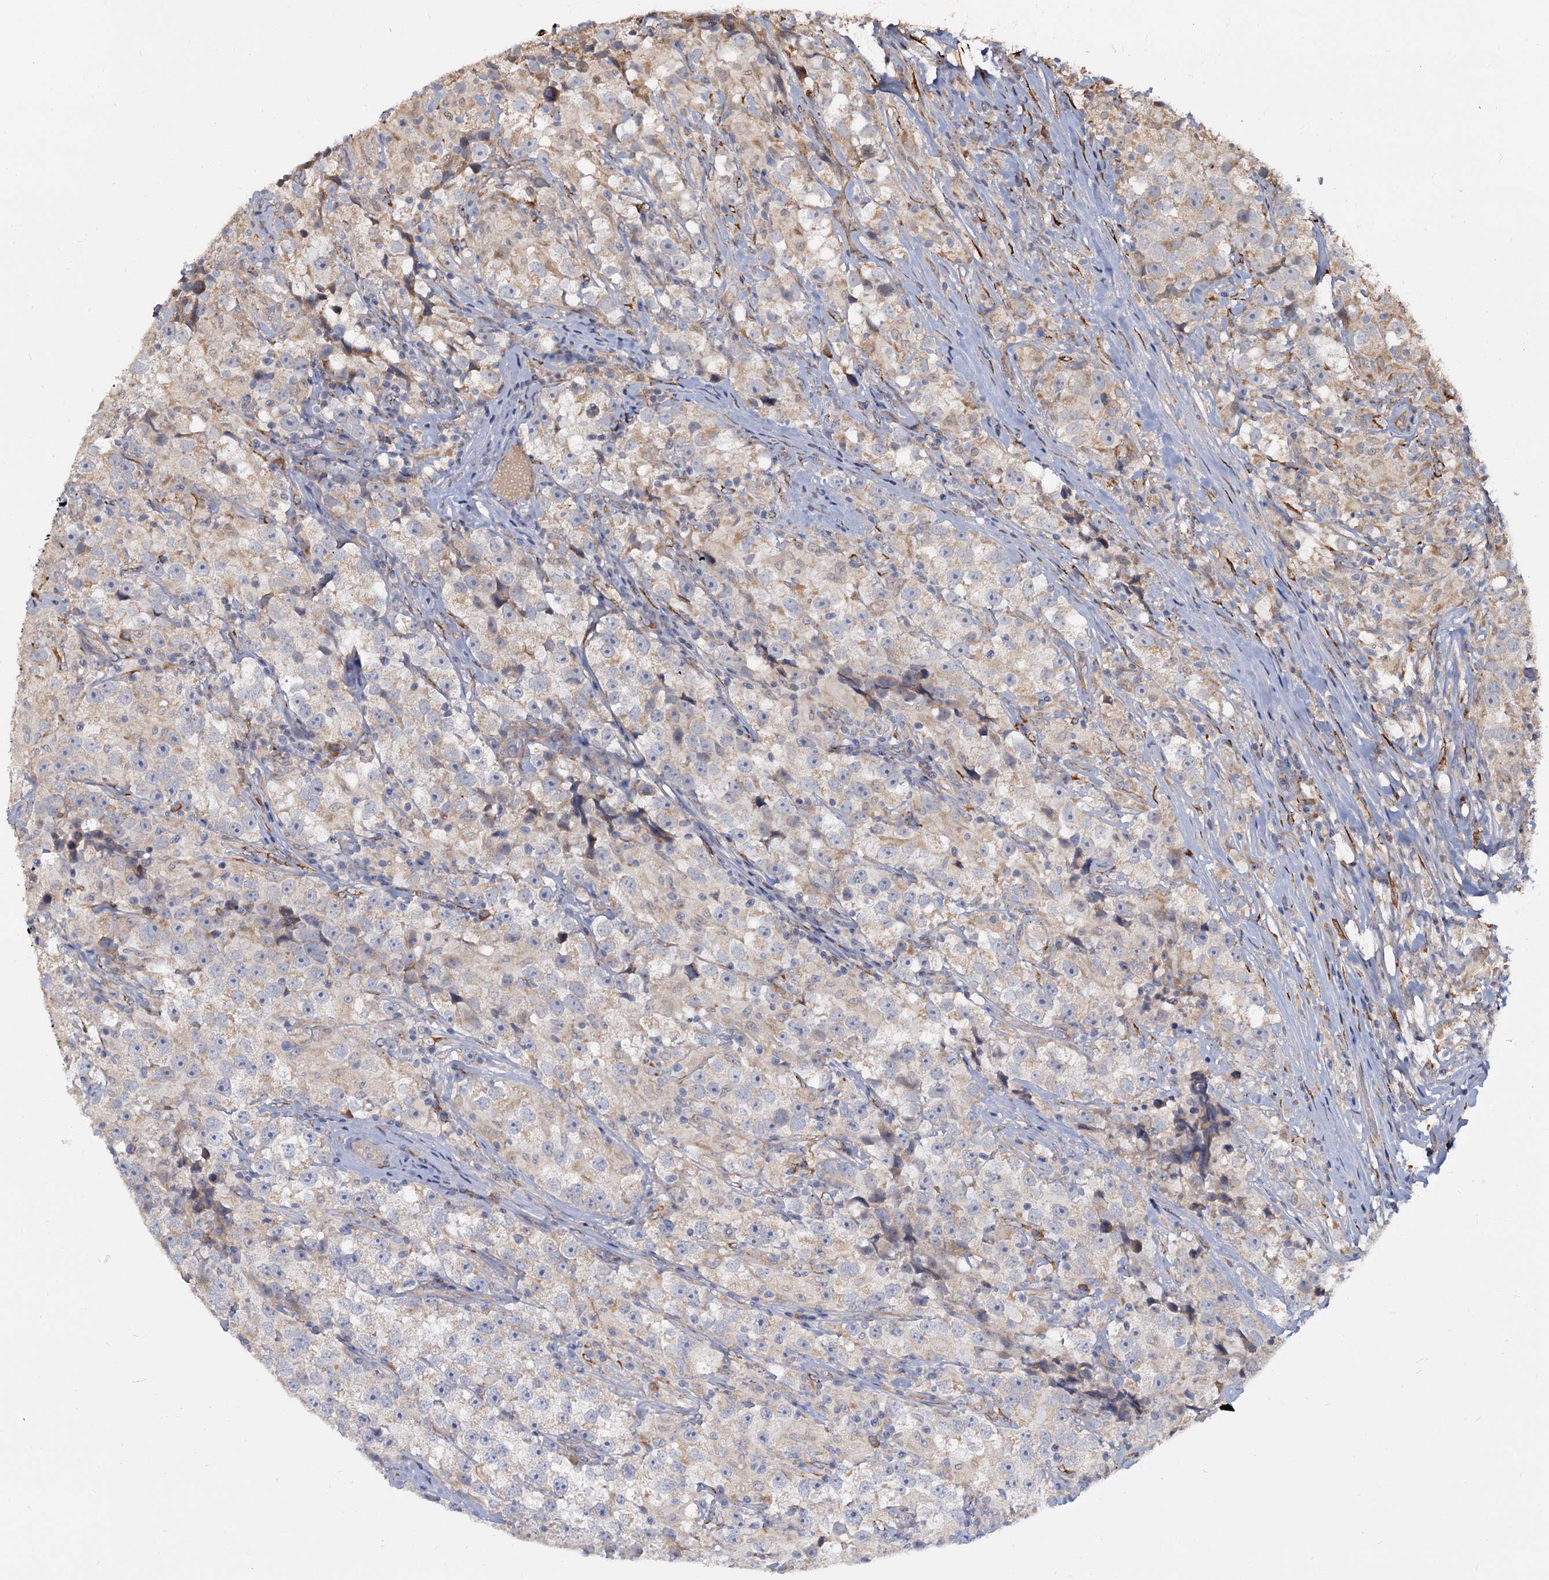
{"staining": {"intensity": "weak", "quantity": "25%-75%", "location": "cytoplasmic/membranous"}, "tissue": "testis cancer", "cell_type": "Tumor cells", "image_type": "cancer", "snomed": [{"axis": "morphology", "description": "Seminoma, NOS"}, {"axis": "topography", "description": "Testis"}], "caption": "IHC of human testis seminoma demonstrates low levels of weak cytoplasmic/membranous expression in approximately 25%-75% of tumor cells.", "gene": "LRRC51", "patient": {"sex": "male", "age": 46}}